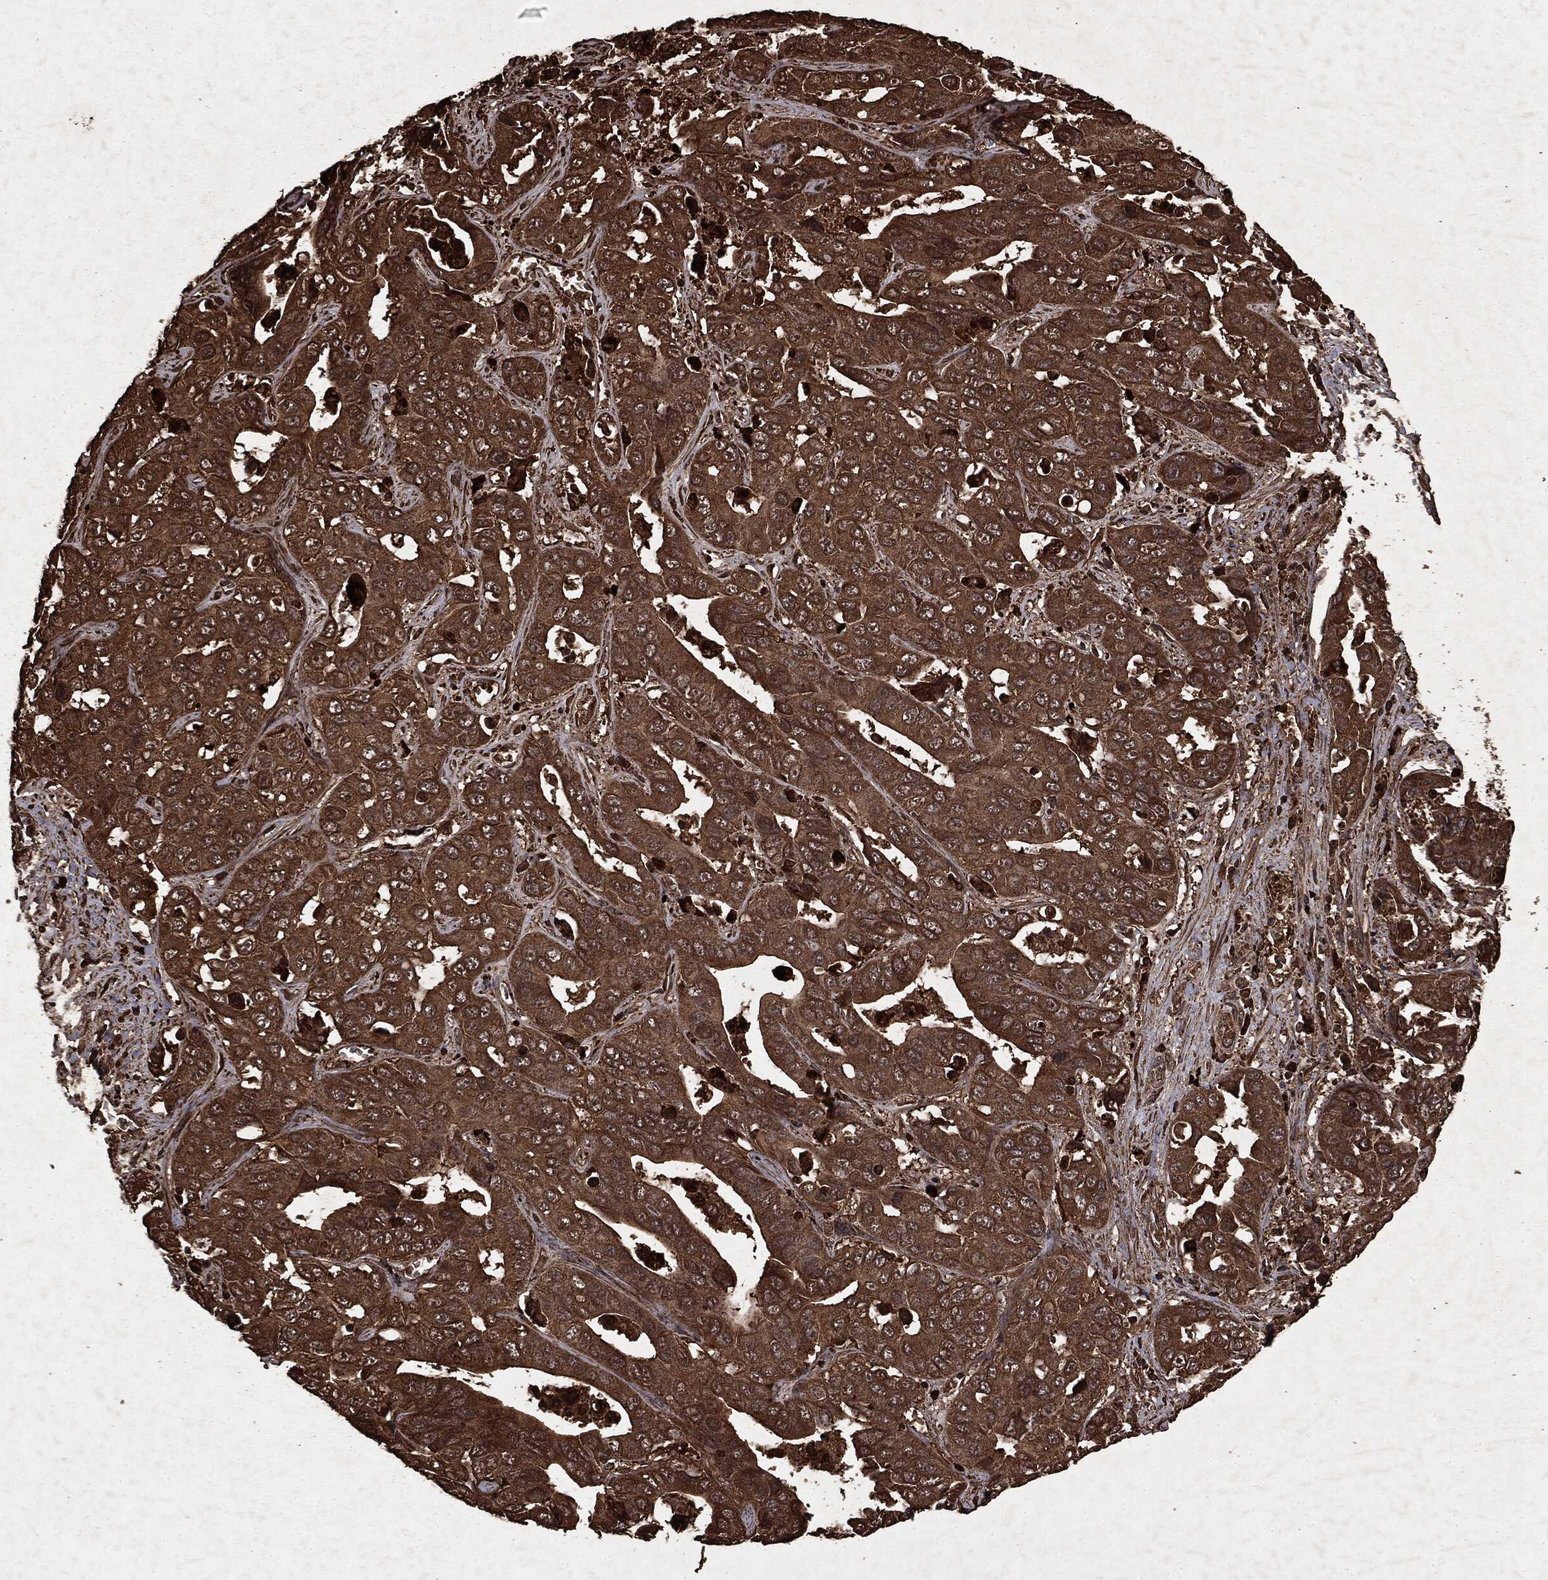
{"staining": {"intensity": "strong", "quantity": ">75%", "location": "cytoplasmic/membranous"}, "tissue": "liver cancer", "cell_type": "Tumor cells", "image_type": "cancer", "snomed": [{"axis": "morphology", "description": "Cholangiocarcinoma"}, {"axis": "topography", "description": "Liver"}], "caption": "This is a photomicrograph of IHC staining of cholangiocarcinoma (liver), which shows strong staining in the cytoplasmic/membranous of tumor cells.", "gene": "ARAF", "patient": {"sex": "female", "age": 52}}